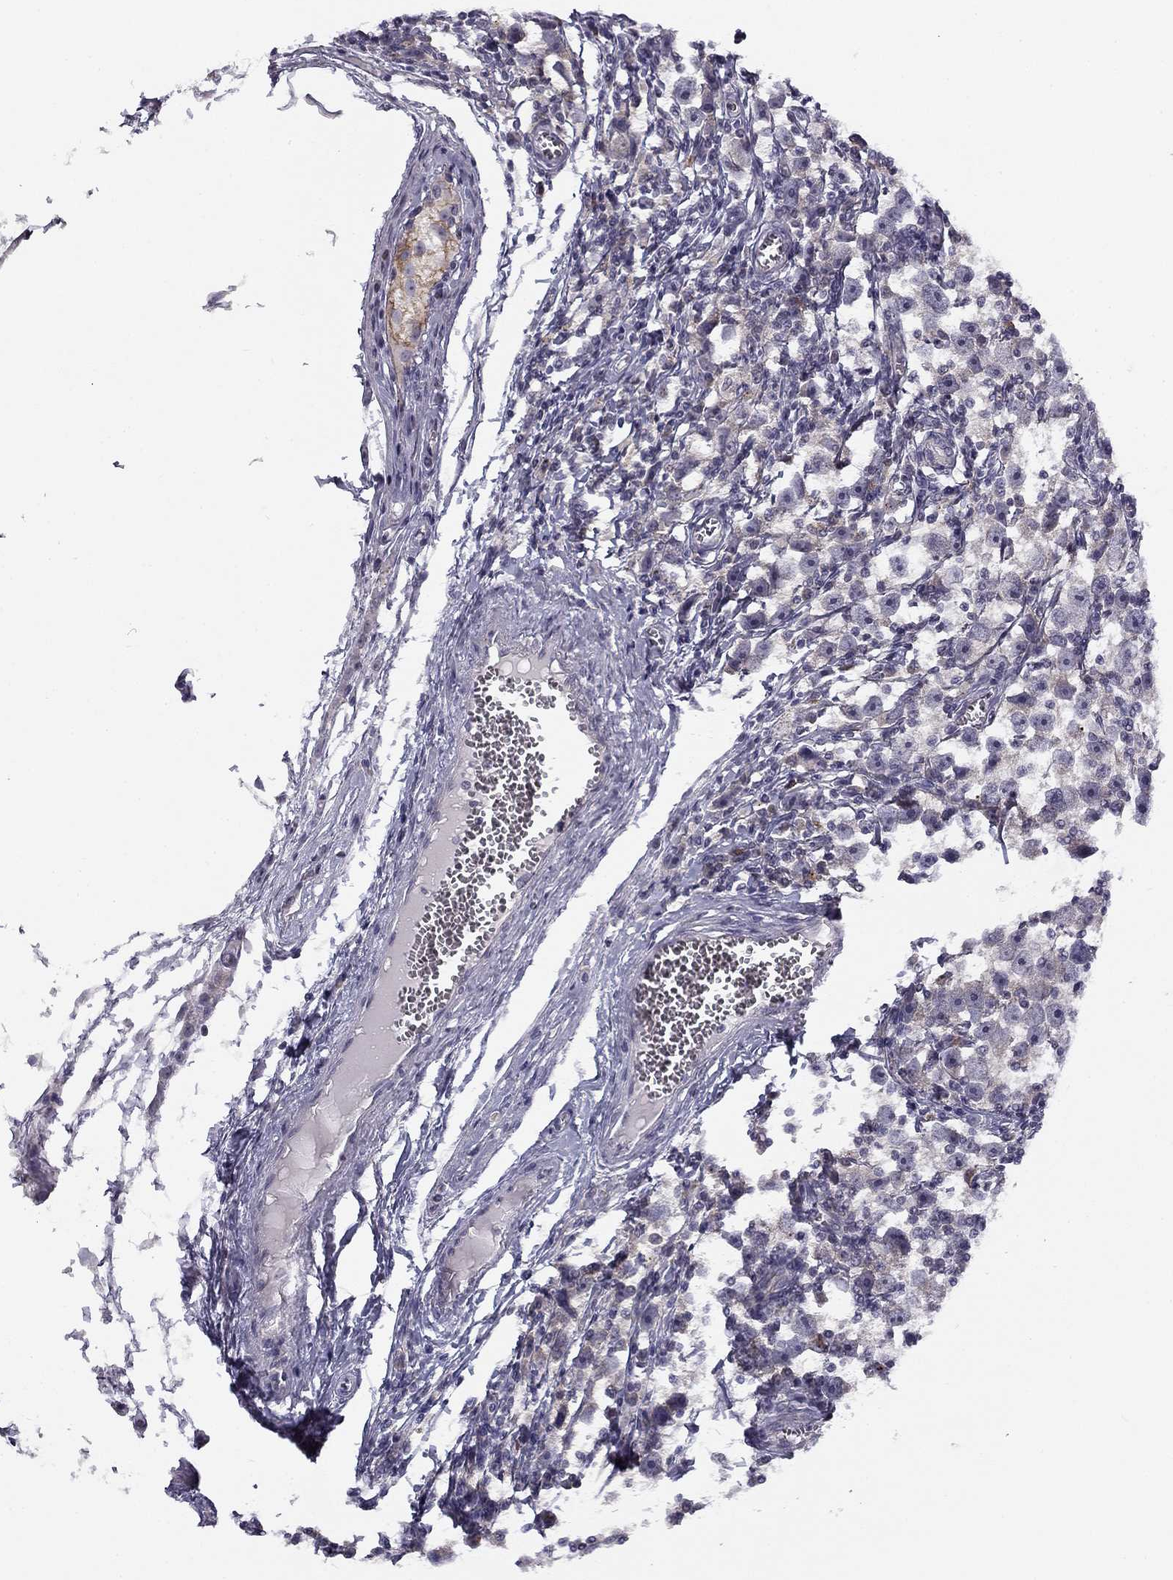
{"staining": {"intensity": "negative", "quantity": "none", "location": "none"}, "tissue": "testis cancer", "cell_type": "Tumor cells", "image_type": "cancer", "snomed": [{"axis": "morphology", "description": "Seminoma, NOS"}, {"axis": "topography", "description": "Testis"}], "caption": "Immunohistochemistry (IHC) of seminoma (testis) shows no expression in tumor cells.", "gene": "CNR1", "patient": {"sex": "male", "age": 30}}